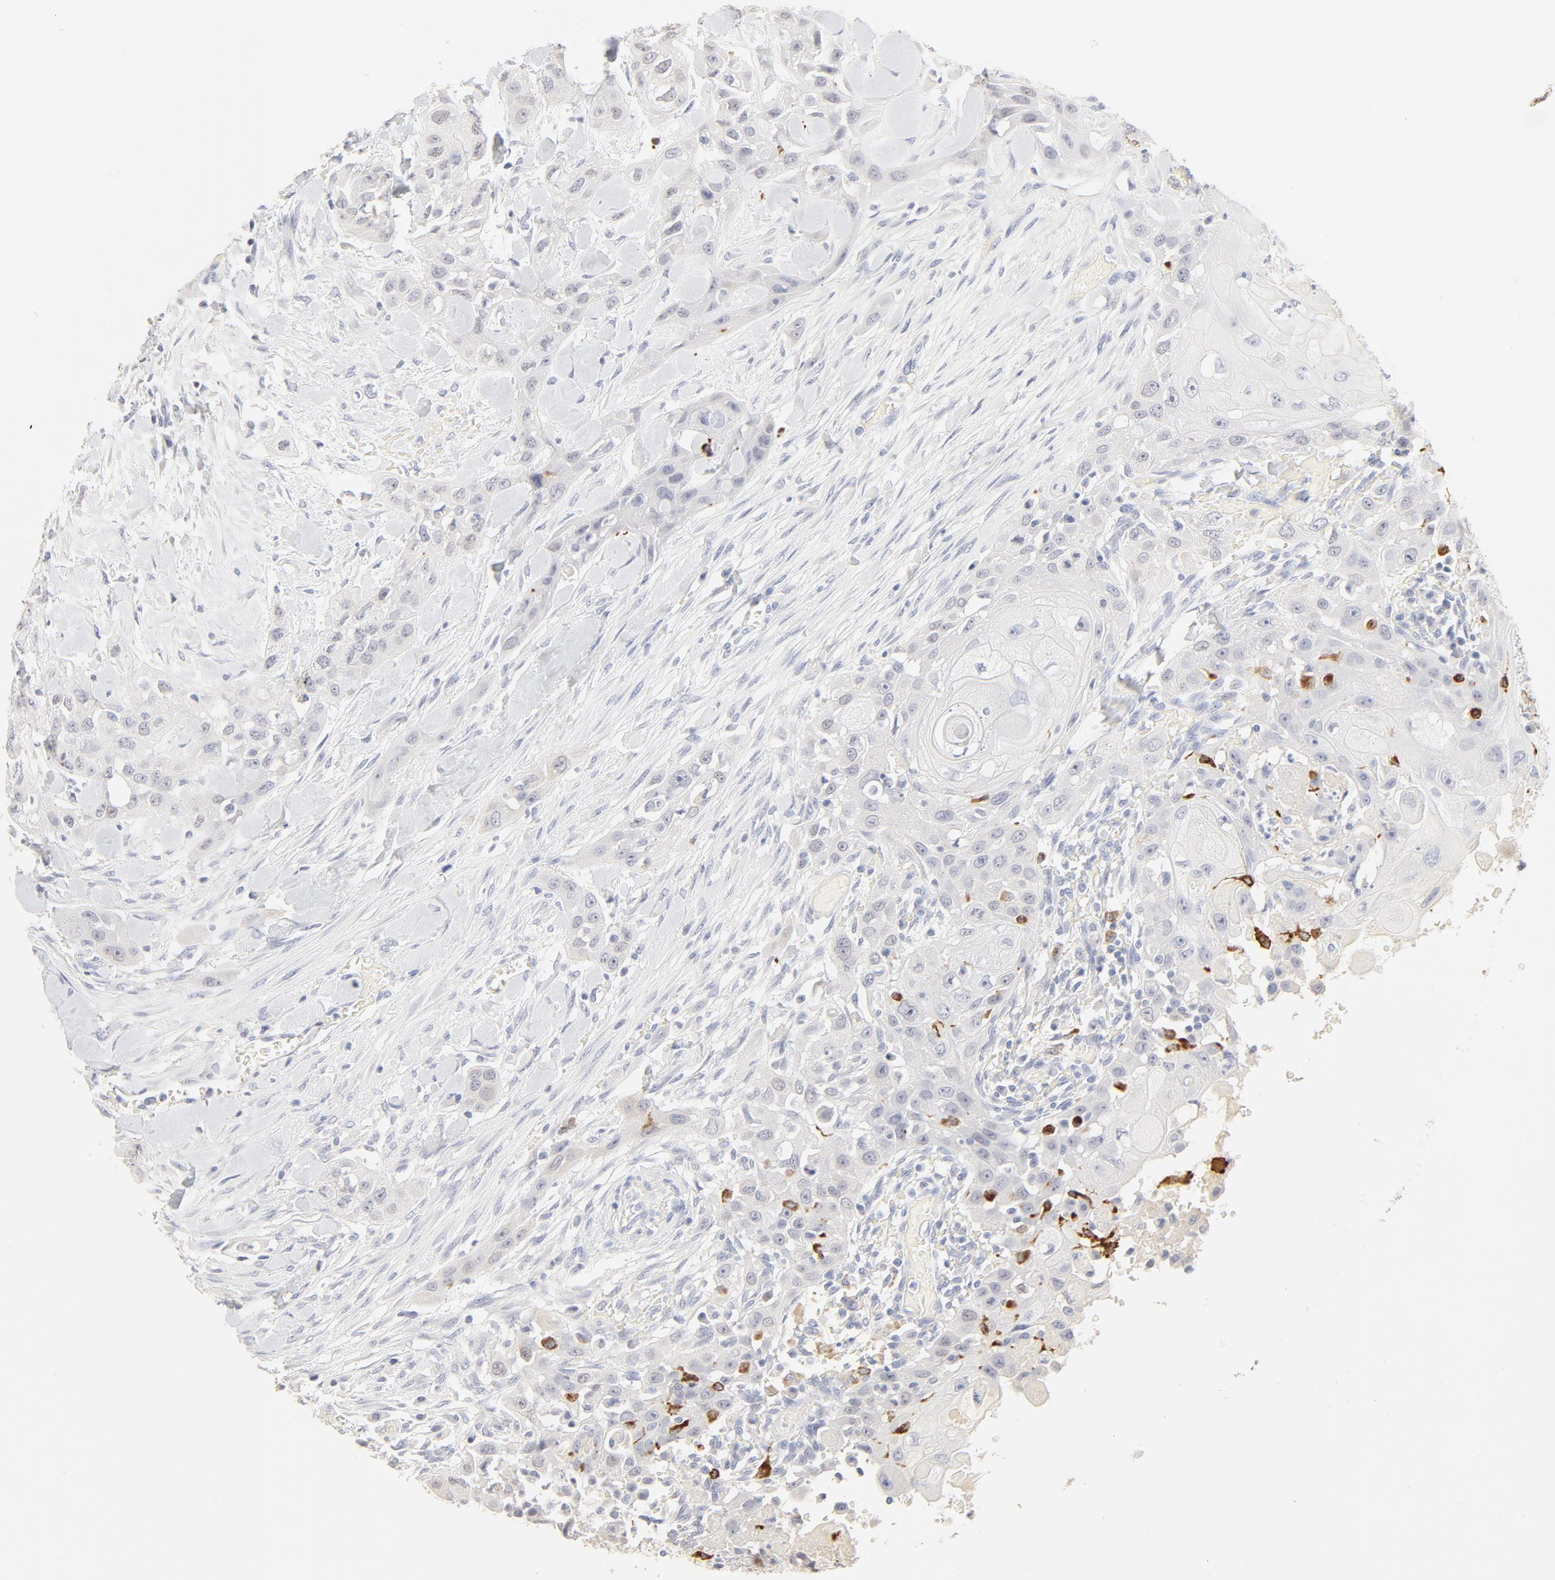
{"staining": {"intensity": "negative", "quantity": "none", "location": "none"}, "tissue": "head and neck cancer", "cell_type": "Tumor cells", "image_type": "cancer", "snomed": [{"axis": "morphology", "description": "Neoplasm, malignant, NOS"}, {"axis": "topography", "description": "Salivary gland"}, {"axis": "topography", "description": "Head-Neck"}], "caption": "Tumor cells show no significant protein staining in malignant neoplasm (head and neck). The staining is performed using DAB (3,3'-diaminobenzidine) brown chromogen with nuclei counter-stained in using hematoxylin.", "gene": "FCGBP", "patient": {"sex": "male", "age": 43}}